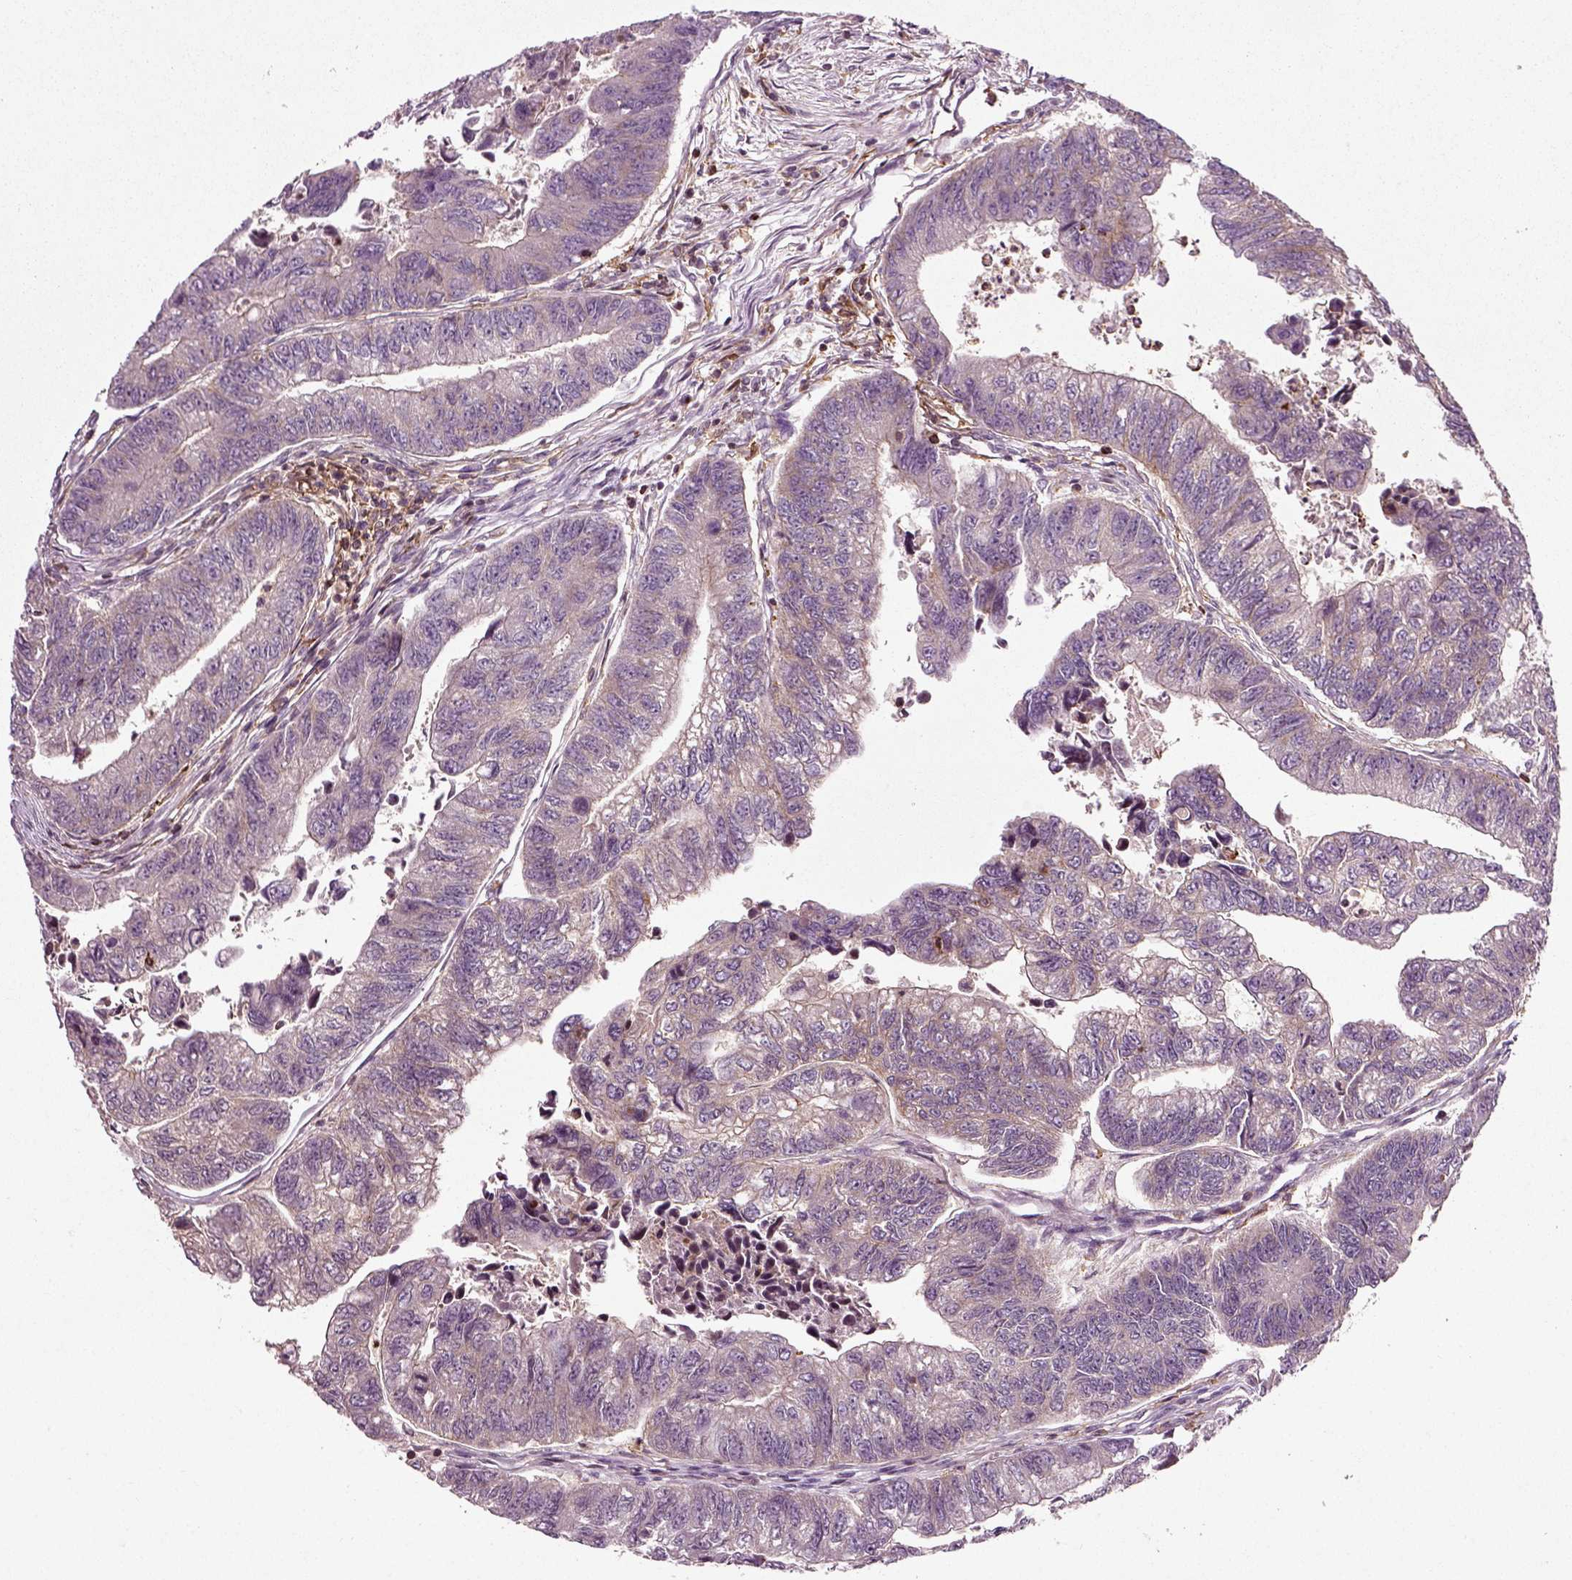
{"staining": {"intensity": "weak", "quantity": "<25%", "location": "cytoplasmic/membranous"}, "tissue": "colorectal cancer", "cell_type": "Tumor cells", "image_type": "cancer", "snomed": [{"axis": "morphology", "description": "Adenocarcinoma, NOS"}, {"axis": "topography", "description": "Colon"}], "caption": "High power microscopy photomicrograph of an immunohistochemistry micrograph of adenocarcinoma (colorectal), revealing no significant staining in tumor cells.", "gene": "RHOF", "patient": {"sex": "female", "age": 65}}